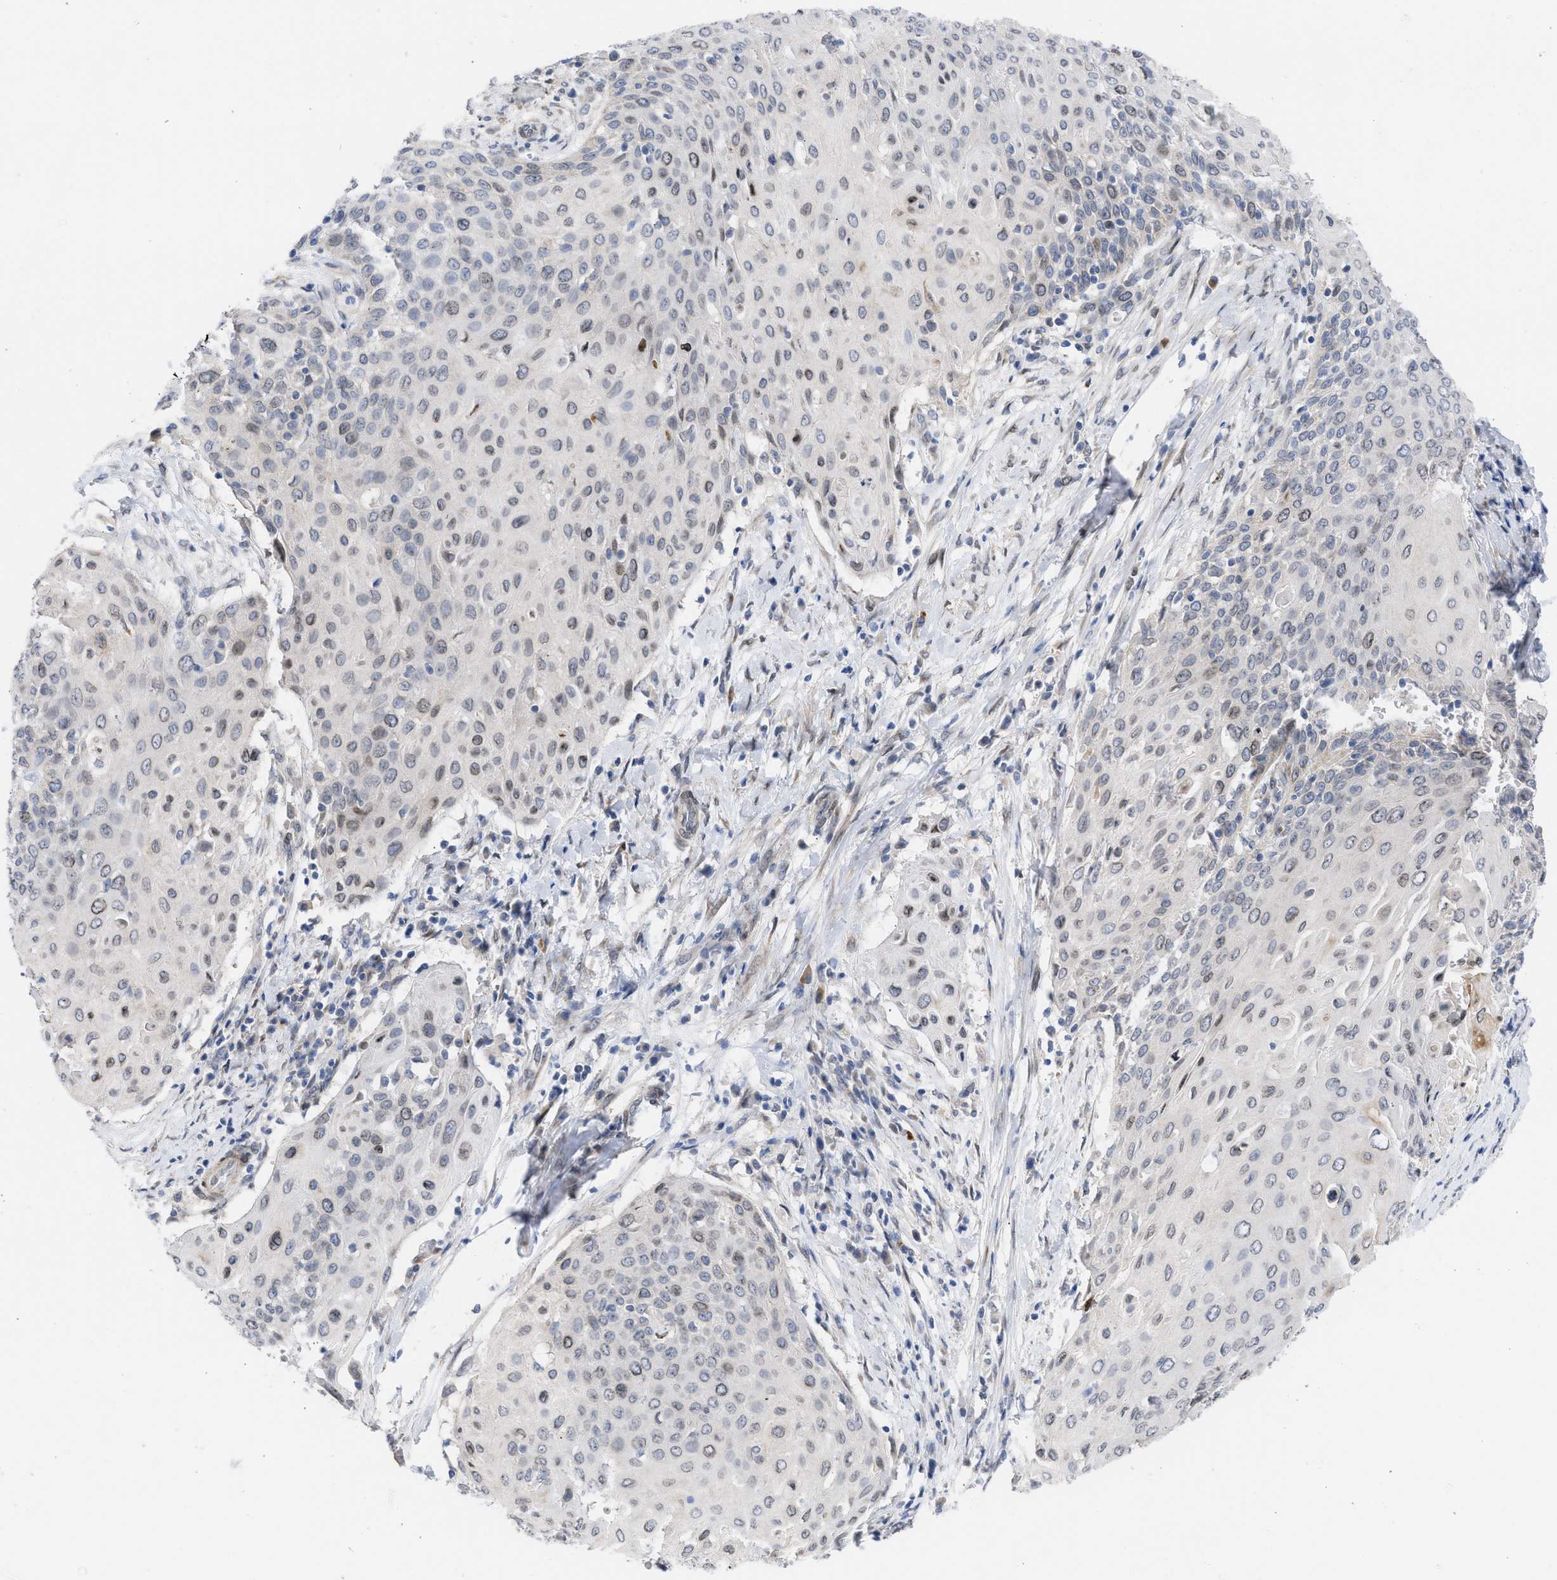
{"staining": {"intensity": "weak", "quantity": "25%-75%", "location": "nuclear"}, "tissue": "cervical cancer", "cell_type": "Tumor cells", "image_type": "cancer", "snomed": [{"axis": "morphology", "description": "Squamous cell carcinoma, NOS"}, {"axis": "topography", "description": "Cervix"}], "caption": "A micrograph of human cervical cancer stained for a protein demonstrates weak nuclear brown staining in tumor cells.", "gene": "NUP35", "patient": {"sex": "female", "age": 39}}